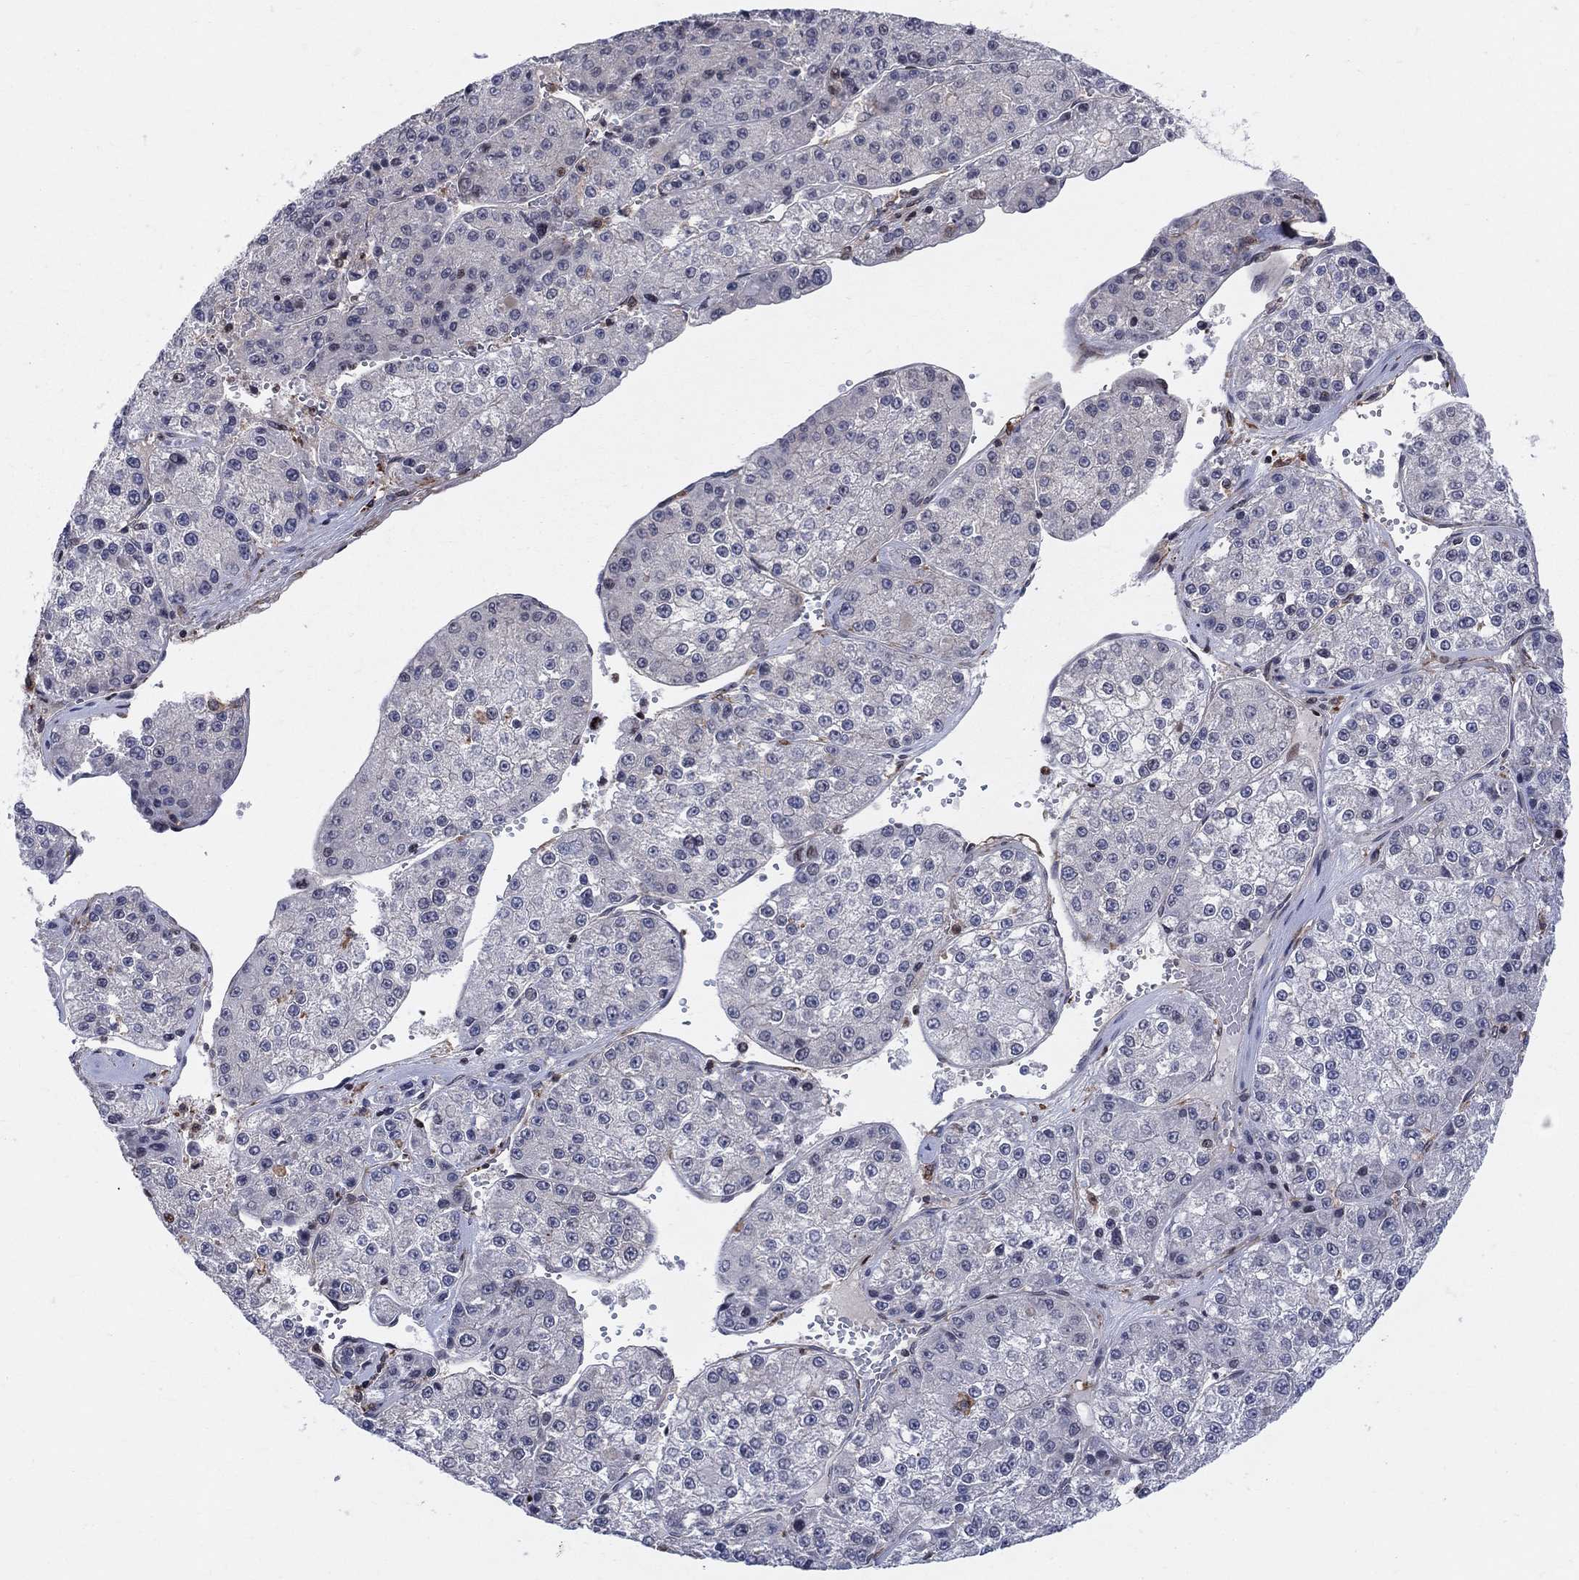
{"staining": {"intensity": "negative", "quantity": "none", "location": "none"}, "tissue": "liver cancer", "cell_type": "Tumor cells", "image_type": "cancer", "snomed": [{"axis": "morphology", "description": "Carcinoma, Hepatocellular, NOS"}, {"axis": "topography", "description": "Liver"}], "caption": "Micrograph shows no significant protein staining in tumor cells of liver cancer.", "gene": "ZNHIT3", "patient": {"sex": "female", "age": 73}}